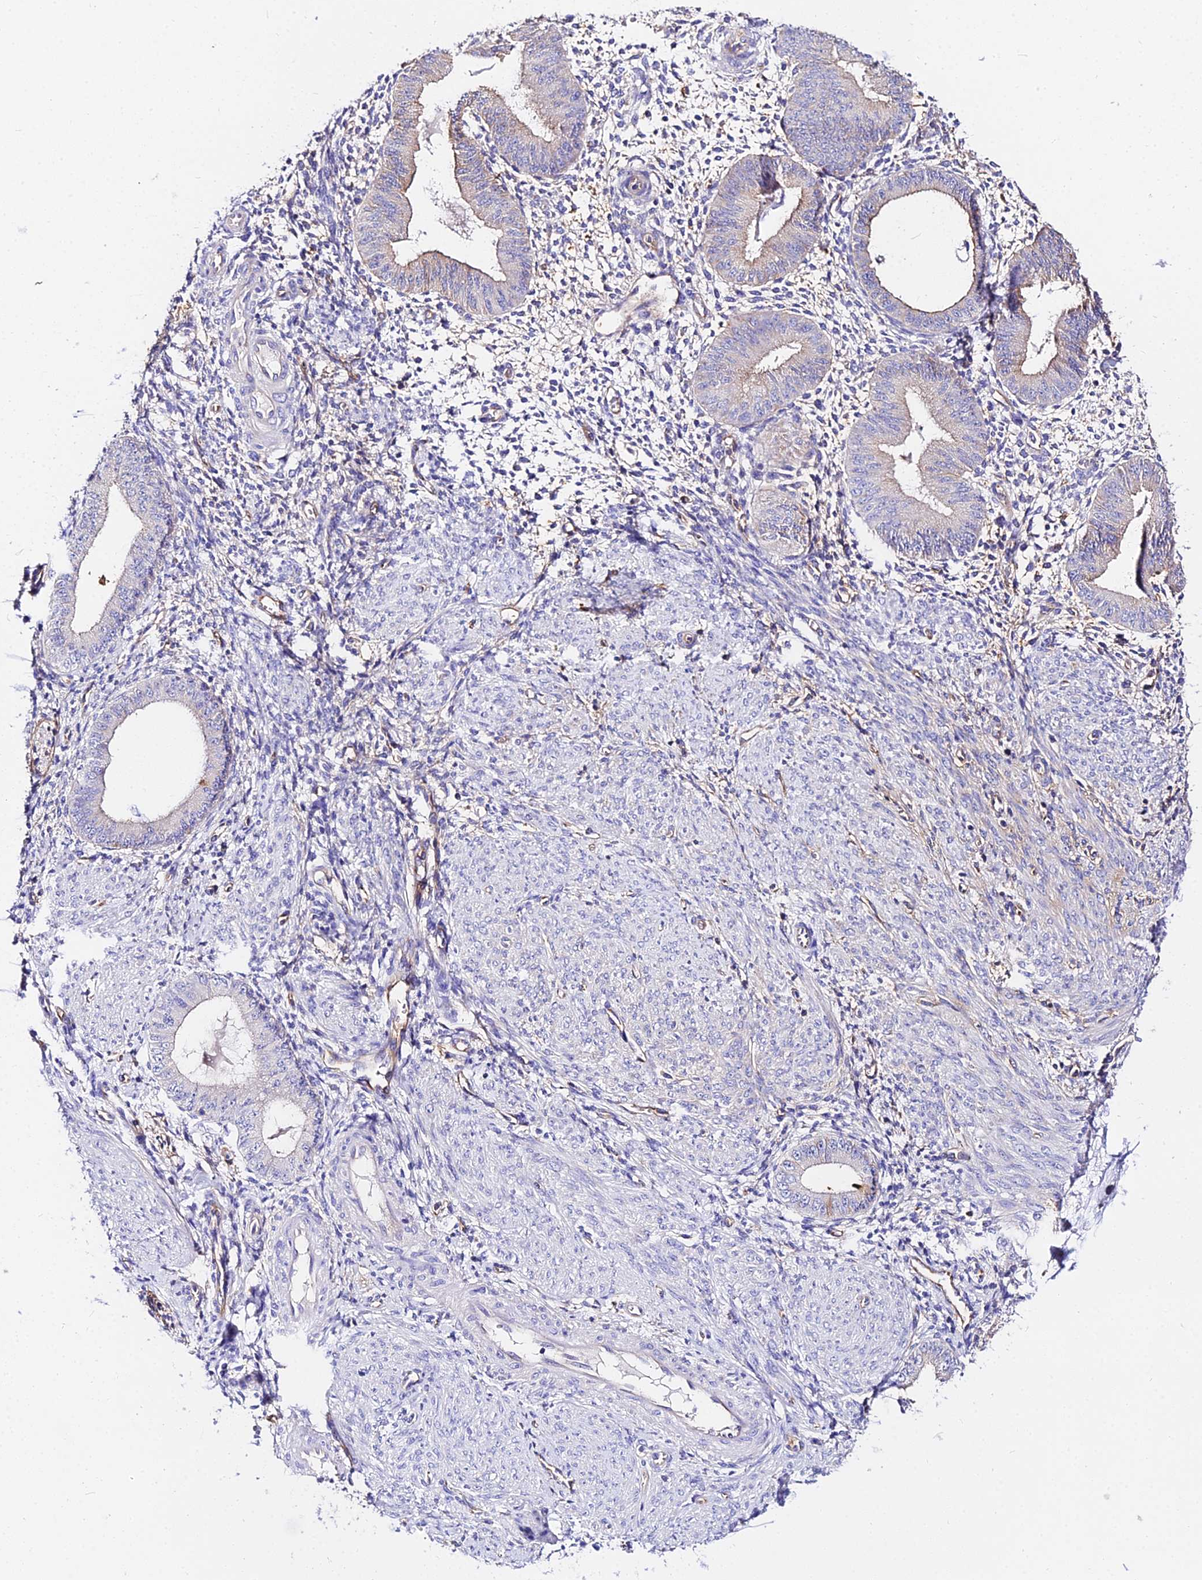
{"staining": {"intensity": "negative", "quantity": "none", "location": "none"}, "tissue": "endometrium", "cell_type": "Cells in endometrial stroma", "image_type": "normal", "snomed": [{"axis": "morphology", "description": "Normal tissue, NOS"}, {"axis": "topography", "description": "Endometrium"}], "caption": "IHC micrograph of benign human endometrium stained for a protein (brown), which shows no staining in cells in endometrial stroma. (Stains: DAB immunohistochemistry (IHC) with hematoxylin counter stain, Microscopy: brightfield microscopy at high magnification).", "gene": "DAW1", "patient": {"sex": "female", "age": 49}}